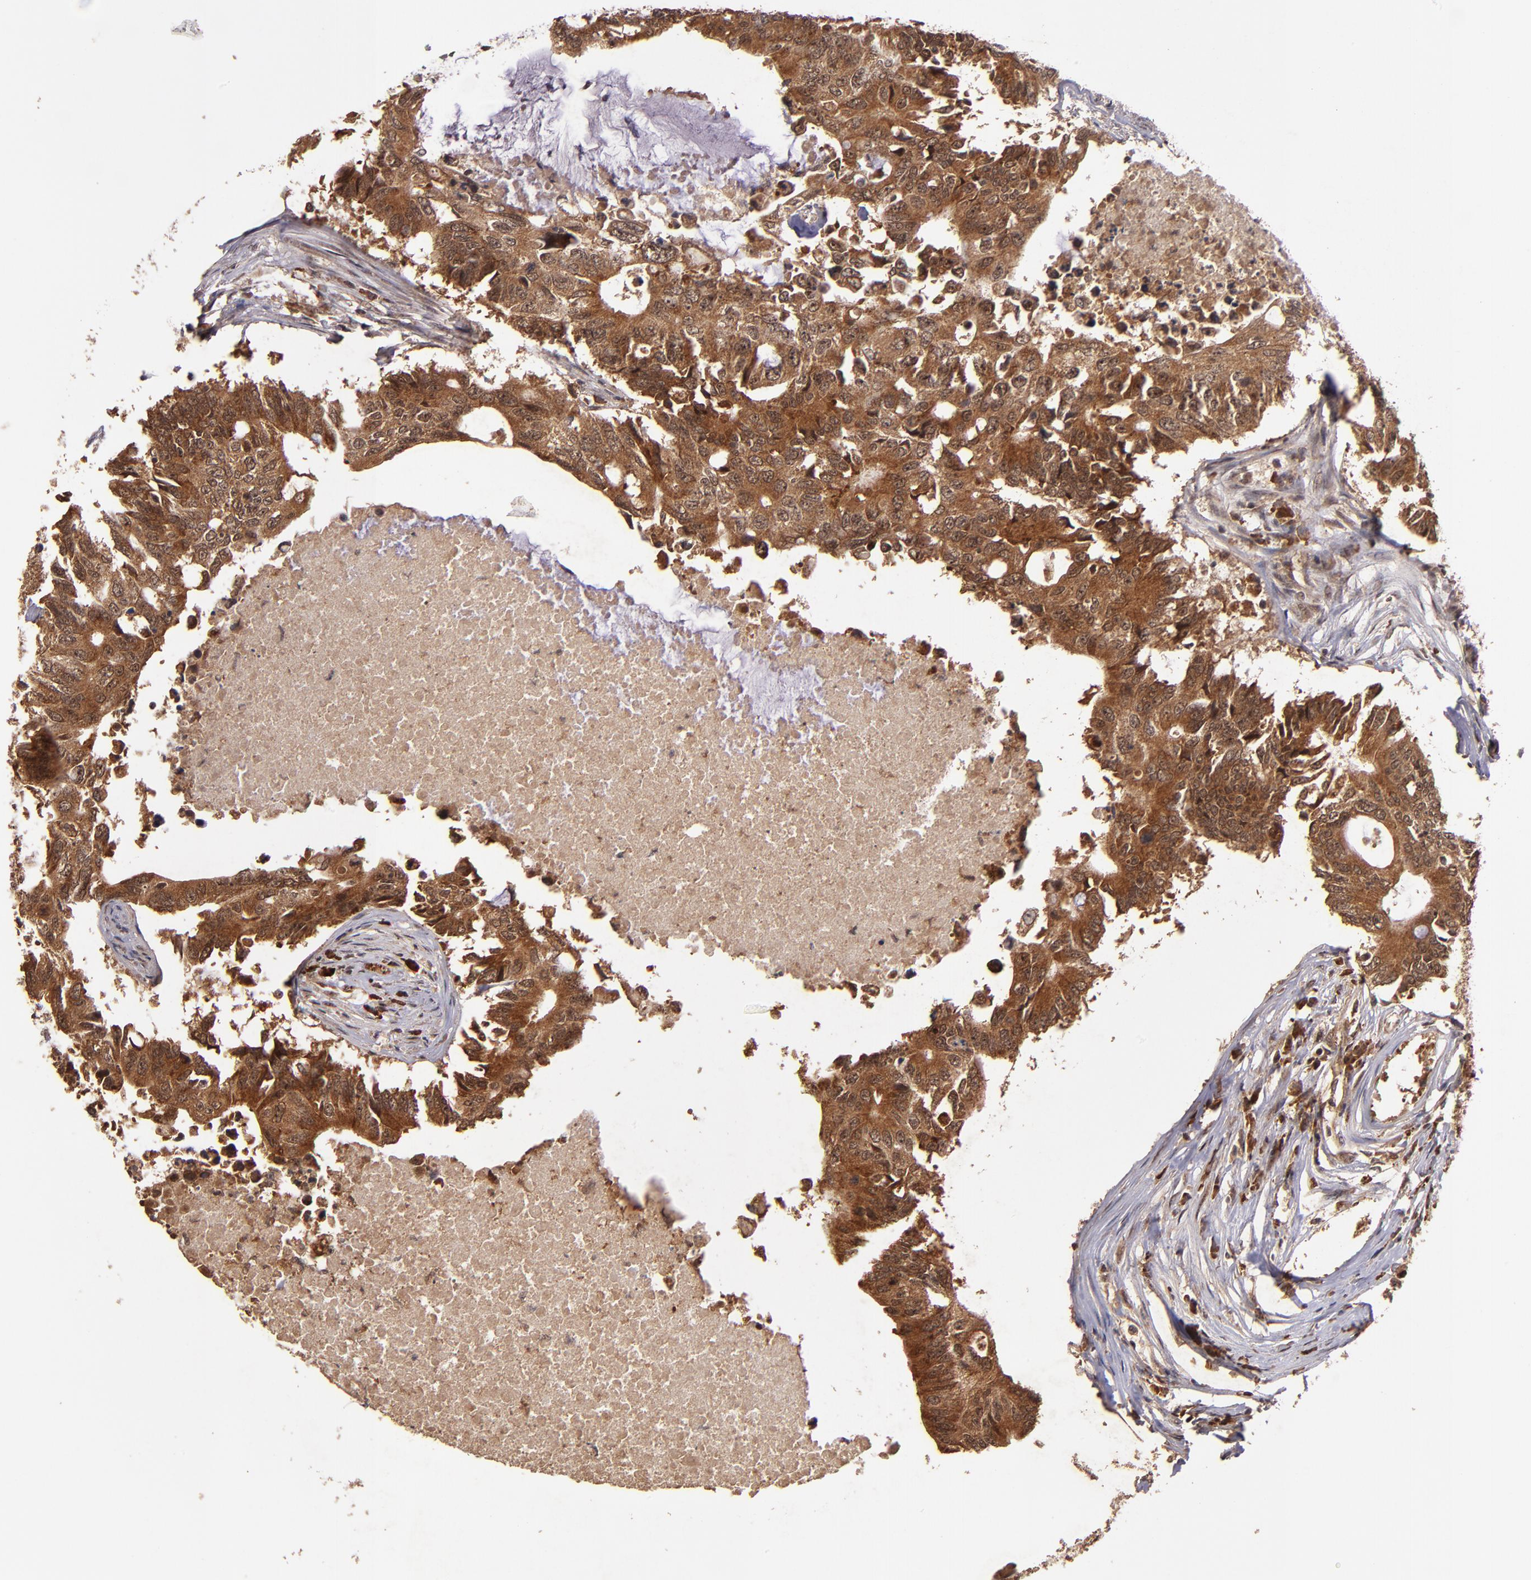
{"staining": {"intensity": "strong", "quantity": ">75%", "location": "cytoplasmic/membranous"}, "tissue": "colorectal cancer", "cell_type": "Tumor cells", "image_type": "cancer", "snomed": [{"axis": "morphology", "description": "Adenocarcinoma, NOS"}, {"axis": "topography", "description": "Colon"}], "caption": "This image shows colorectal cancer stained with IHC to label a protein in brown. The cytoplasmic/membranous of tumor cells show strong positivity for the protein. Nuclei are counter-stained blue.", "gene": "RIOK3", "patient": {"sex": "male", "age": 71}}